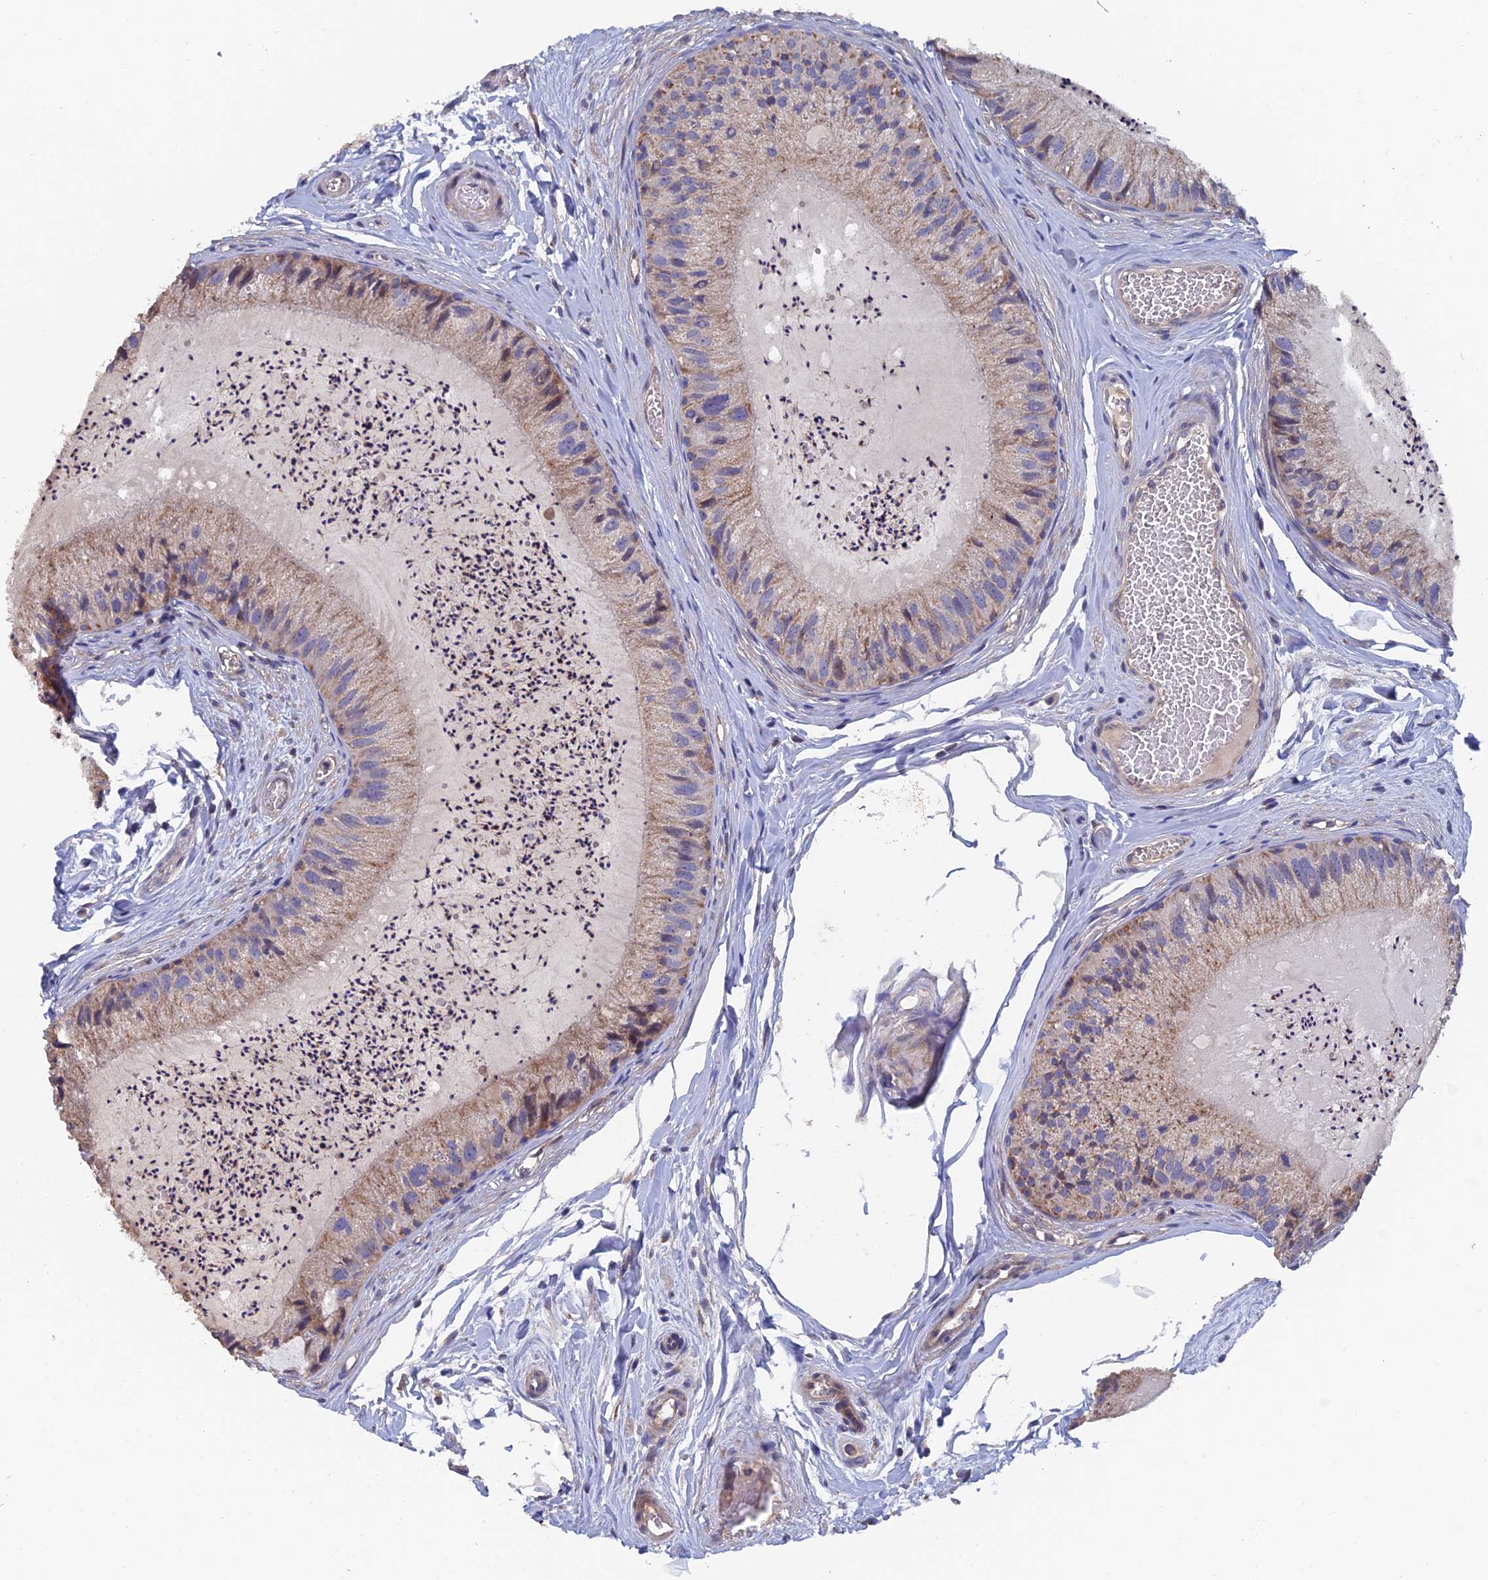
{"staining": {"intensity": "weak", "quantity": ">75%", "location": "cytoplasmic/membranous"}, "tissue": "epididymis", "cell_type": "Glandular cells", "image_type": "normal", "snomed": [{"axis": "morphology", "description": "Normal tissue, NOS"}, {"axis": "topography", "description": "Epididymis"}], "caption": "Weak cytoplasmic/membranous expression for a protein is appreciated in approximately >75% of glandular cells of normal epididymis using immunohistochemistry.", "gene": "ECSIT", "patient": {"sex": "male", "age": 31}}